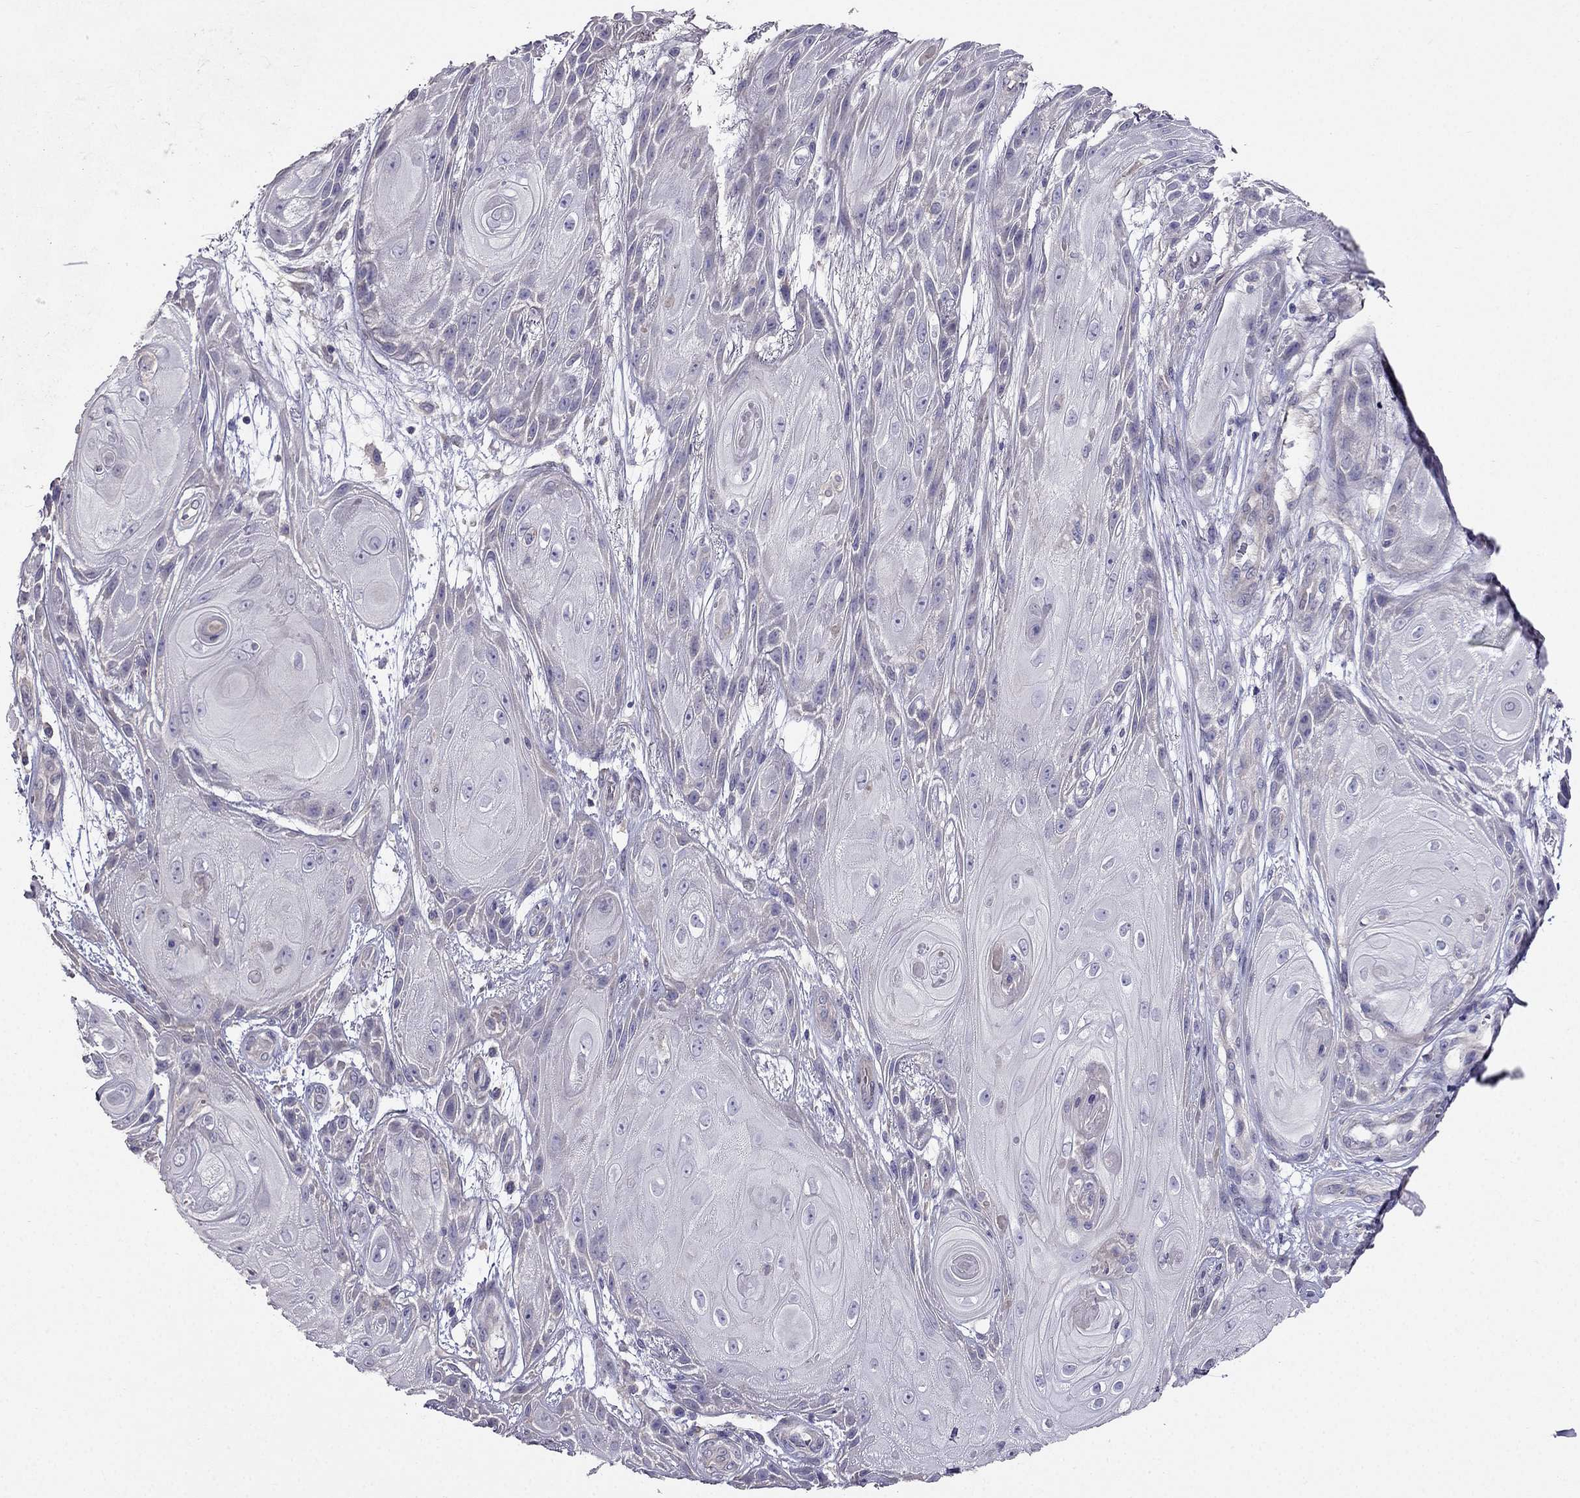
{"staining": {"intensity": "negative", "quantity": "none", "location": "none"}, "tissue": "skin cancer", "cell_type": "Tumor cells", "image_type": "cancer", "snomed": [{"axis": "morphology", "description": "Squamous cell carcinoma, NOS"}, {"axis": "topography", "description": "Skin"}], "caption": "This is a image of immunohistochemistry staining of squamous cell carcinoma (skin), which shows no staining in tumor cells.", "gene": "AS3MT", "patient": {"sex": "male", "age": 62}}